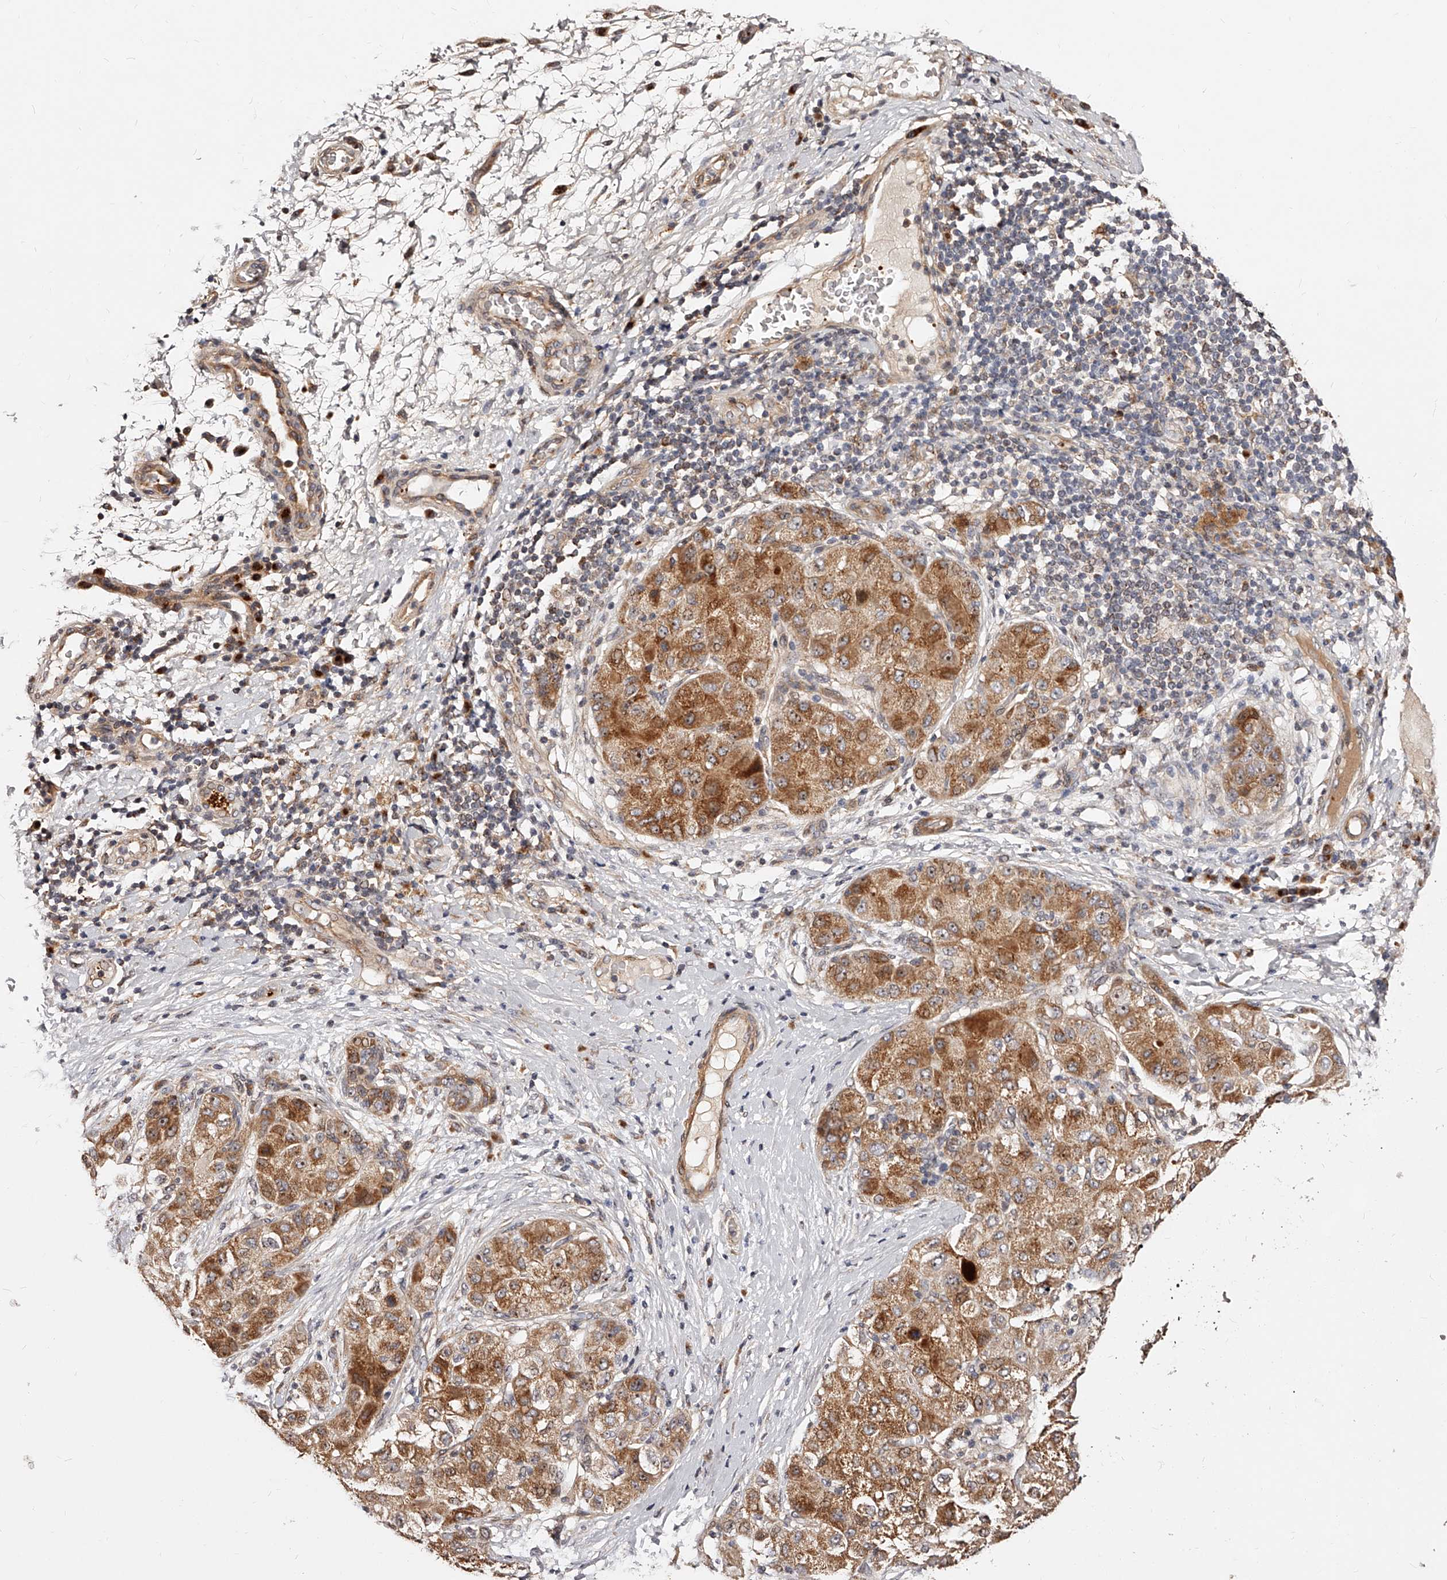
{"staining": {"intensity": "moderate", "quantity": ">75%", "location": "cytoplasmic/membranous"}, "tissue": "liver cancer", "cell_type": "Tumor cells", "image_type": "cancer", "snomed": [{"axis": "morphology", "description": "Carcinoma, Hepatocellular, NOS"}, {"axis": "topography", "description": "Liver"}], "caption": "The micrograph displays immunohistochemical staining of liver cancer. There is moderate cytoplasmic/membranous expression is seen in approximately >75% of tumor cells. (DAB IHC, brown staining for protein, blue staining for nuclei).", "gene": "ZNF502", "patient": {"sex": "male", "age": 80}}